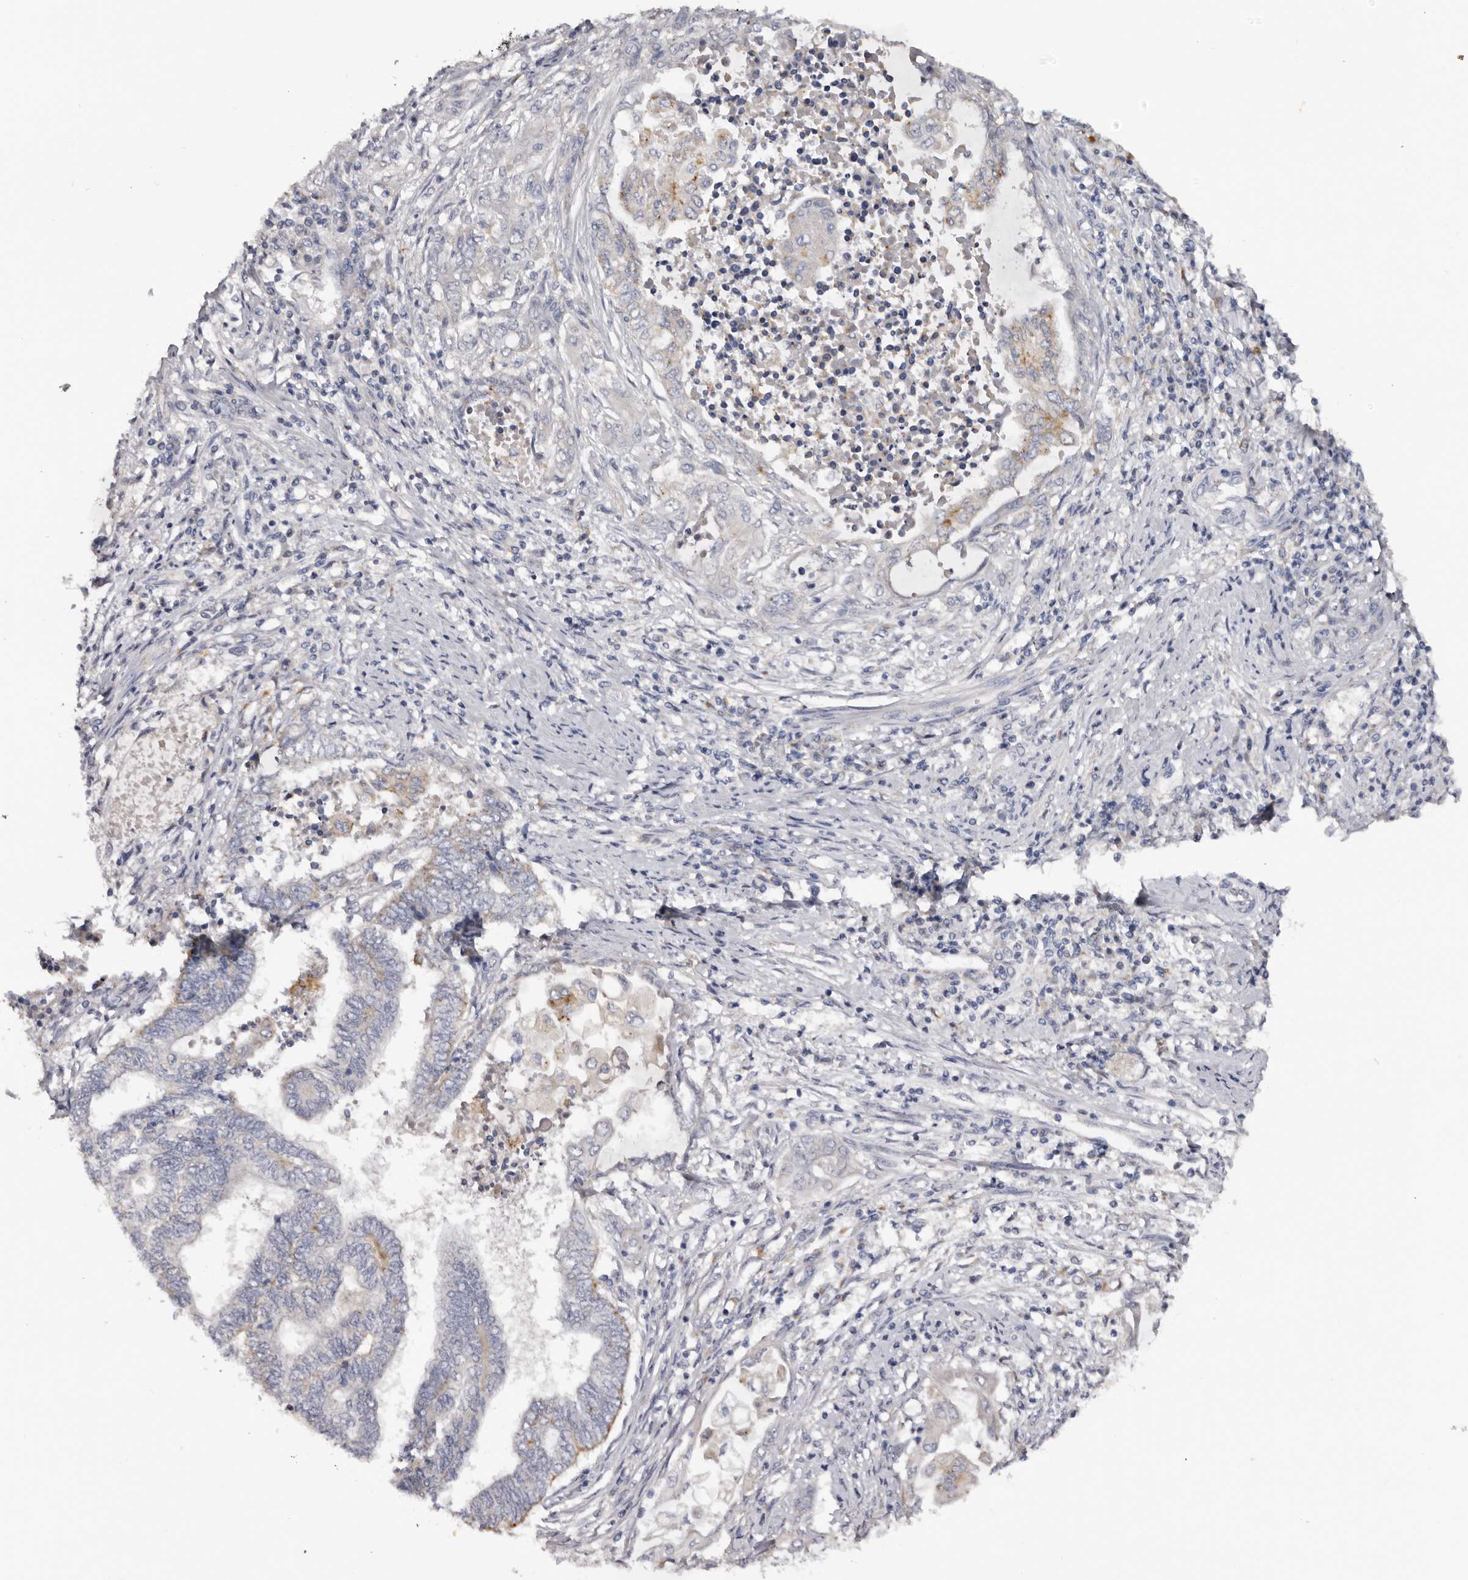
{"staining": {"intensity": "negative", "quantity": "none", "location": "none"}, "tissue": "endometrial cancer", "cell_type": "Tumor cells", "image_type": "cancer", "snomed": [{"axis": "morphology", "description": "Adenocarcinoma, NOS"}, {"axis": "topography", "description": "Uterus"}, {"axis": "topography", "description": "Endometrium"}], "caption": "Histopathology image shows no significant protein staining in tumor cells of endometrial cancer.", "gene": "DAP", "patient": {"sex": "female", "age": 70}}